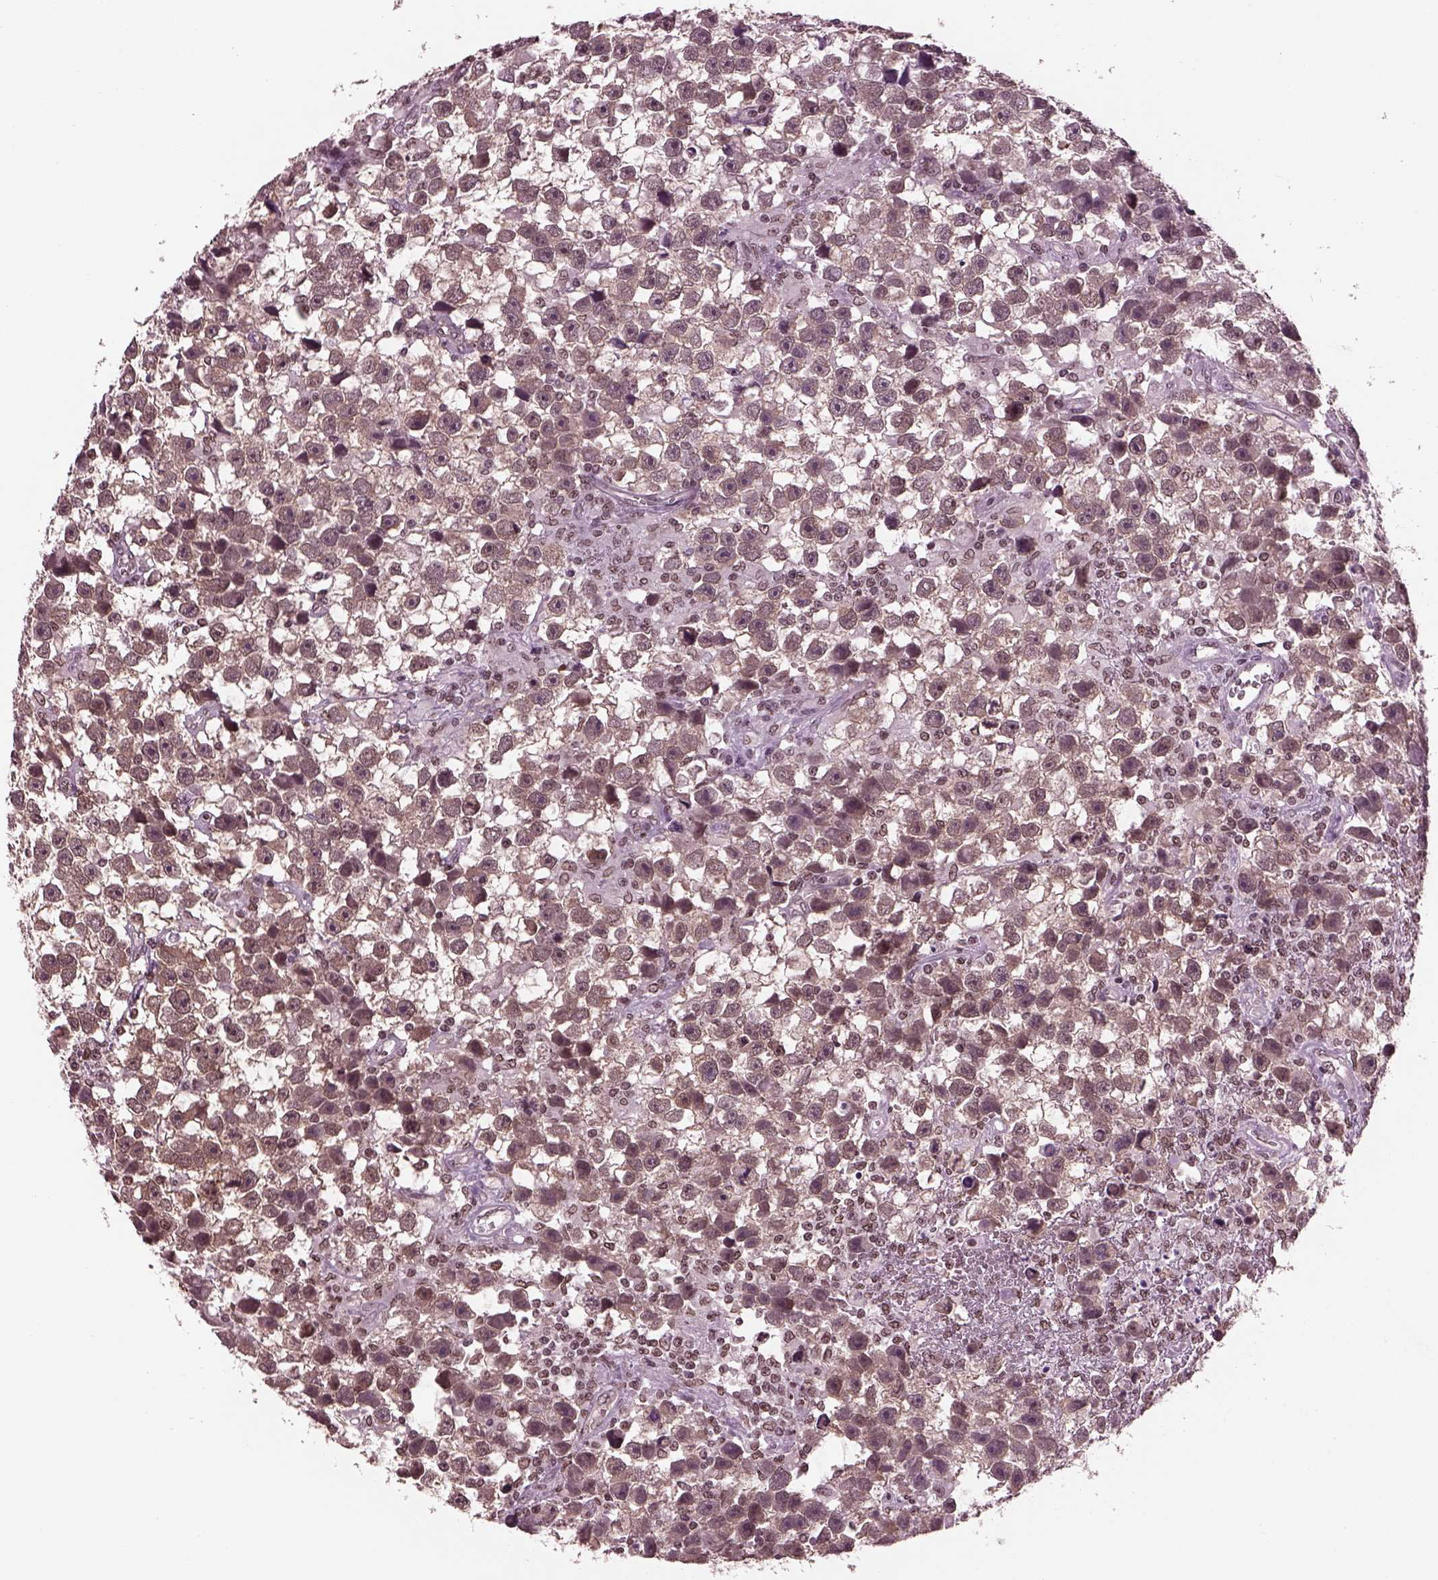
{"staining": {"intensity": "weak", "quantity": ">75%", "location": "cytoplasmic/membranous"}, "tissue": "testis cancer", "cell_type": "Tumor cells", "image_type": "cancer", "snomed": [{"axis": "morphology", "description": "Seminoma, NOS"}, {"axis": "topography", "description": "Testis"}], "caption": "Protein staining reveals weak cytoplasmic/membranous staining in approximately >75% of tumor cells in testis cancer.", "gene": "RUVBL2", "patient": {"sex": "male", "age": 43}}